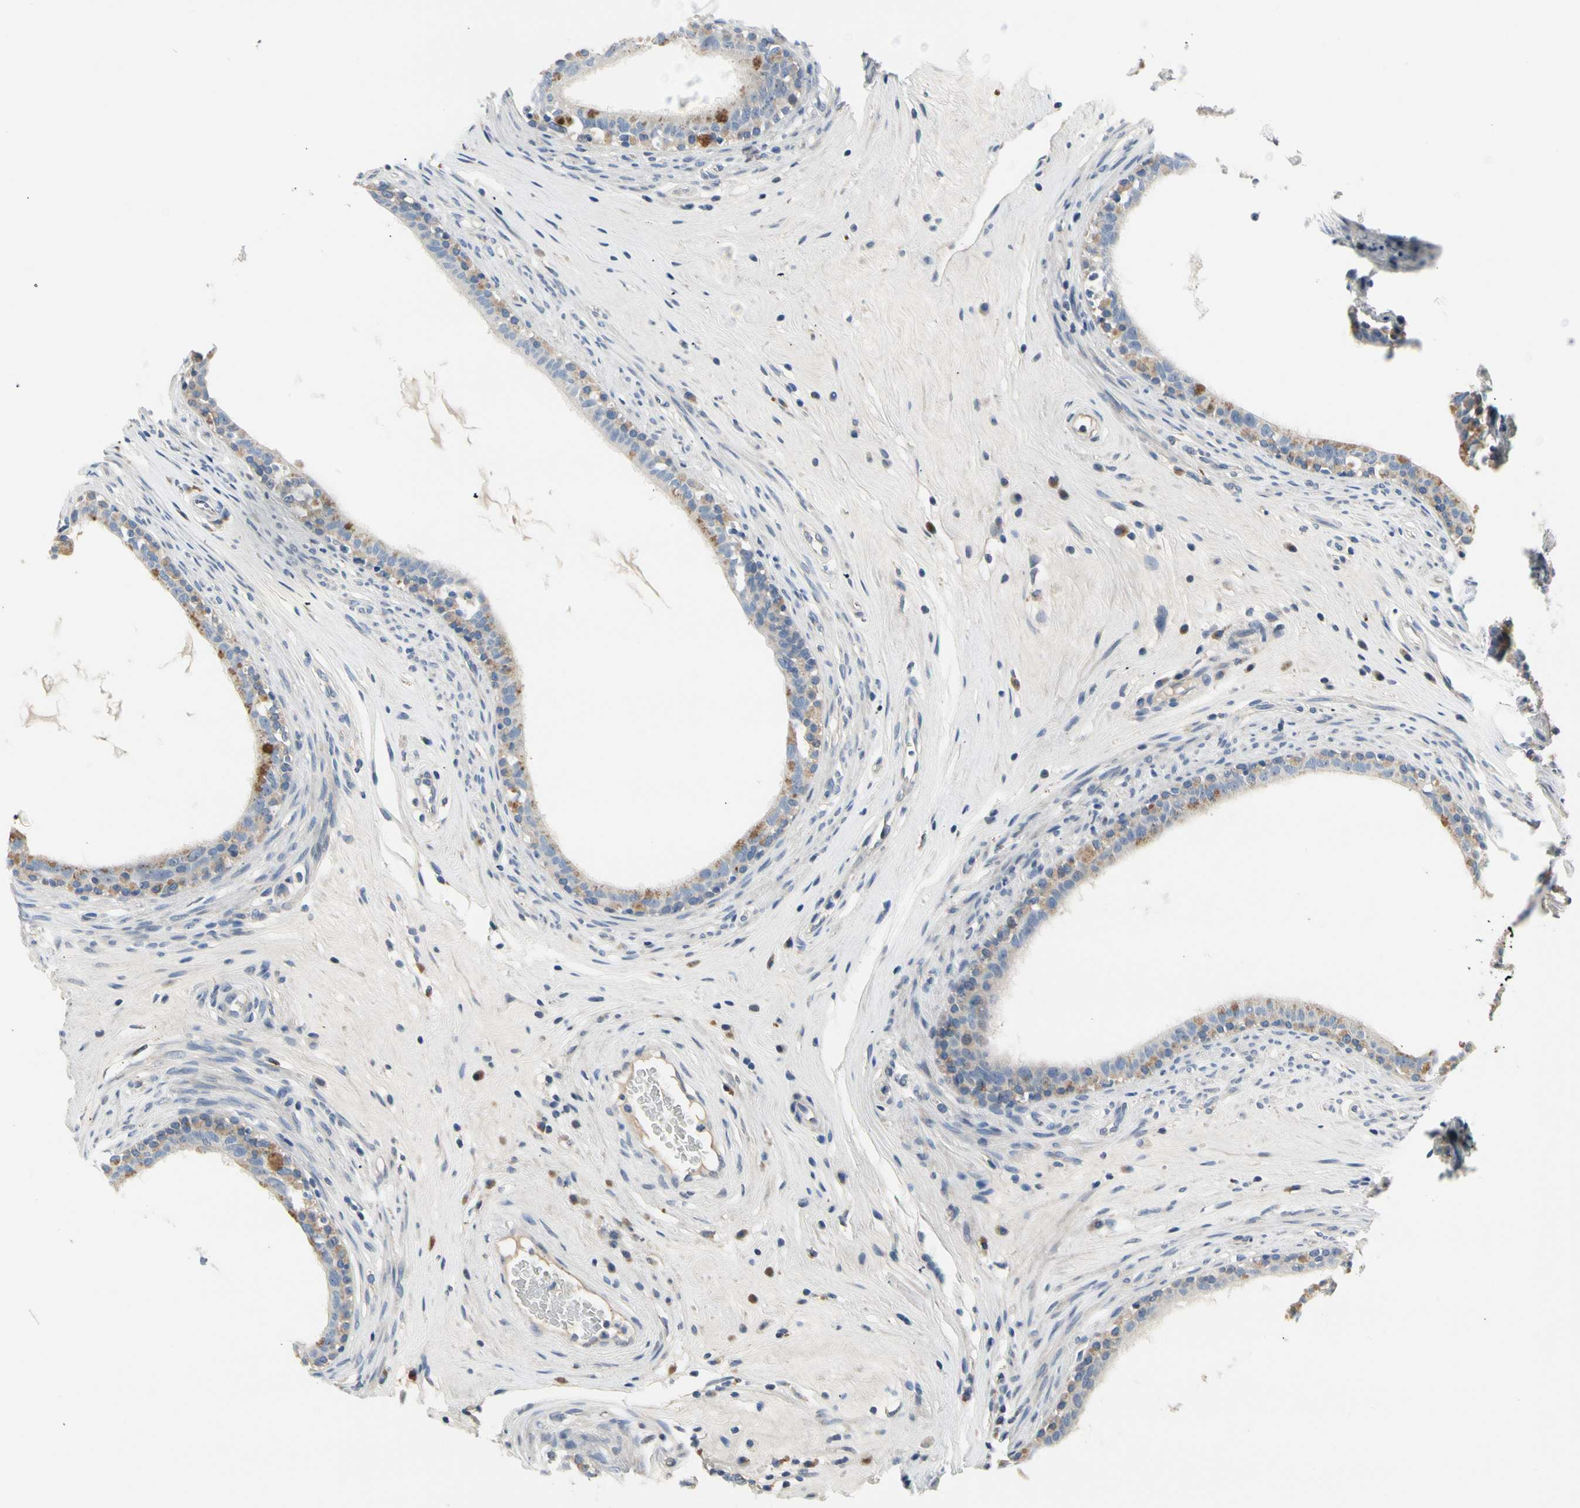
{"staining": {"intensity": "moderate", "quantity": "<25%", "location": "cytoplasmic/membranous"}, "tissue": "epididymis", "cell_type": "Glandular cells", "image_type": "normal", "snomed": [{"axis": "morphology", "description": "Normal tissue, NOS"}, {"axis": "morphology", "description": "Inflammation, NOS"}, {"axis": "topography", "description": "Epididymis"}], "caption": "A brown stain shows moderate cytoplasmic/membranous expression of a protein in glandular cells of benign epididymis.", "gene": "NFASC", "patient": {"sex": "male", "age": 84}}